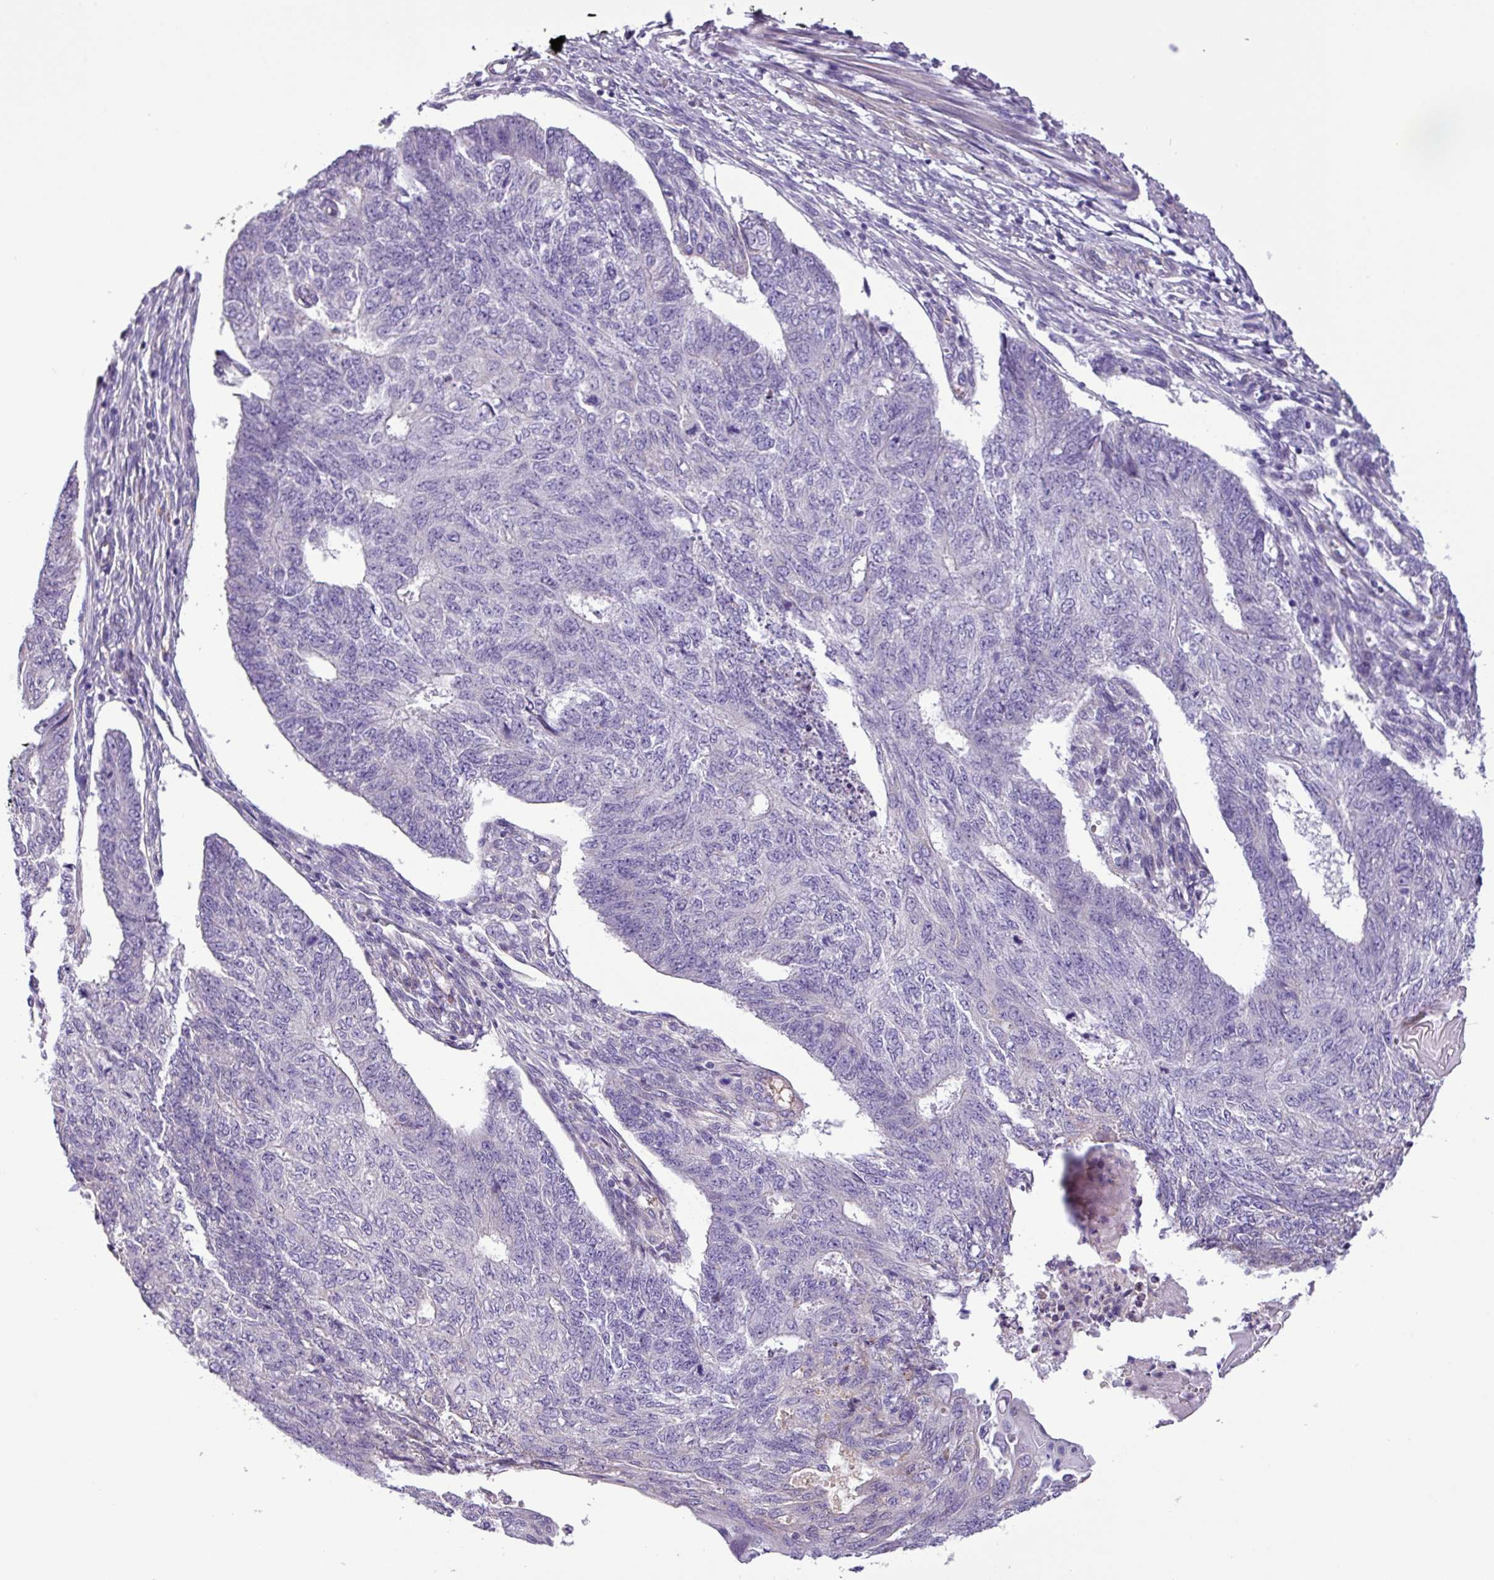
{"staining": {"intensity": "negative", "quantity": "none", "location": "none"}, "tissue": "endometrial cancer", "cell_type": "Tumor cells", "image_type": "cancer", "snomed": [{"axis": "morphology", "description": "Adenocarcinoma, NOS"}, {"axis": "topography", "description": "Endometrium"}], "caption": "The photomicrograph demonstrates no staining of tumor cells in adenocarcinoma (endometrial).", "gene": "C11orf91", "patient": {"sex": "female", "age": 32}}